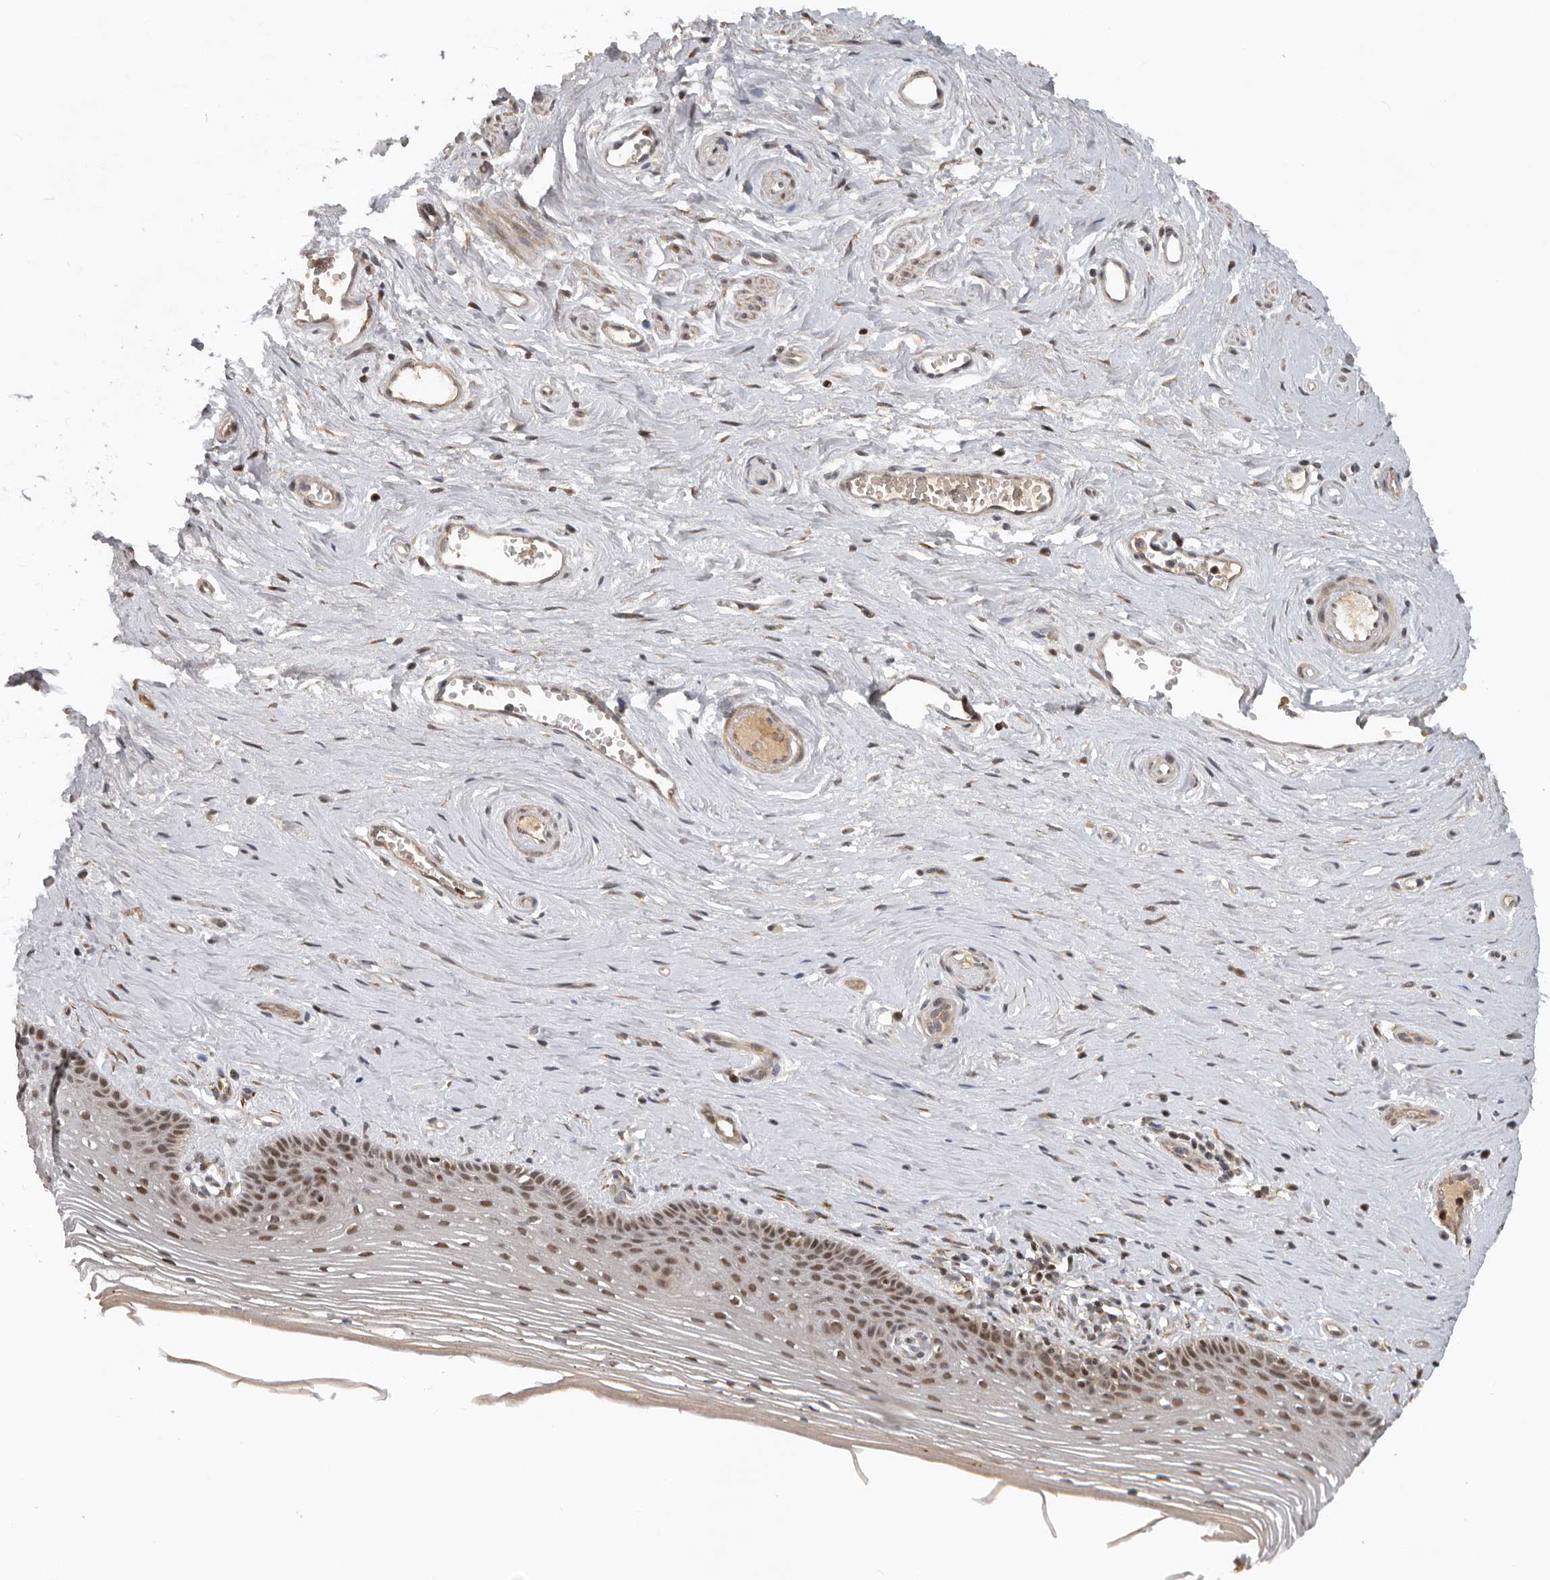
{"staining": {"intensity": "strong", "quantity": "25%-75%", "location": "nuclear"}, "tissue": "vagina", "cell_type": "Squamous epithelial cells", "image_type": "normal", "snomed": [{"axis": "morphology", "description": "Normal tissue, NOS"}, {"axis": "topography", "description": "Vagina"}], "caption": "Vagina stained with IHC displays strong nuclear expression in about 25%-75% of squamous epithelial cells.", "gene": "HENMT1", "patient": {"sex": "female", "age": 46}}